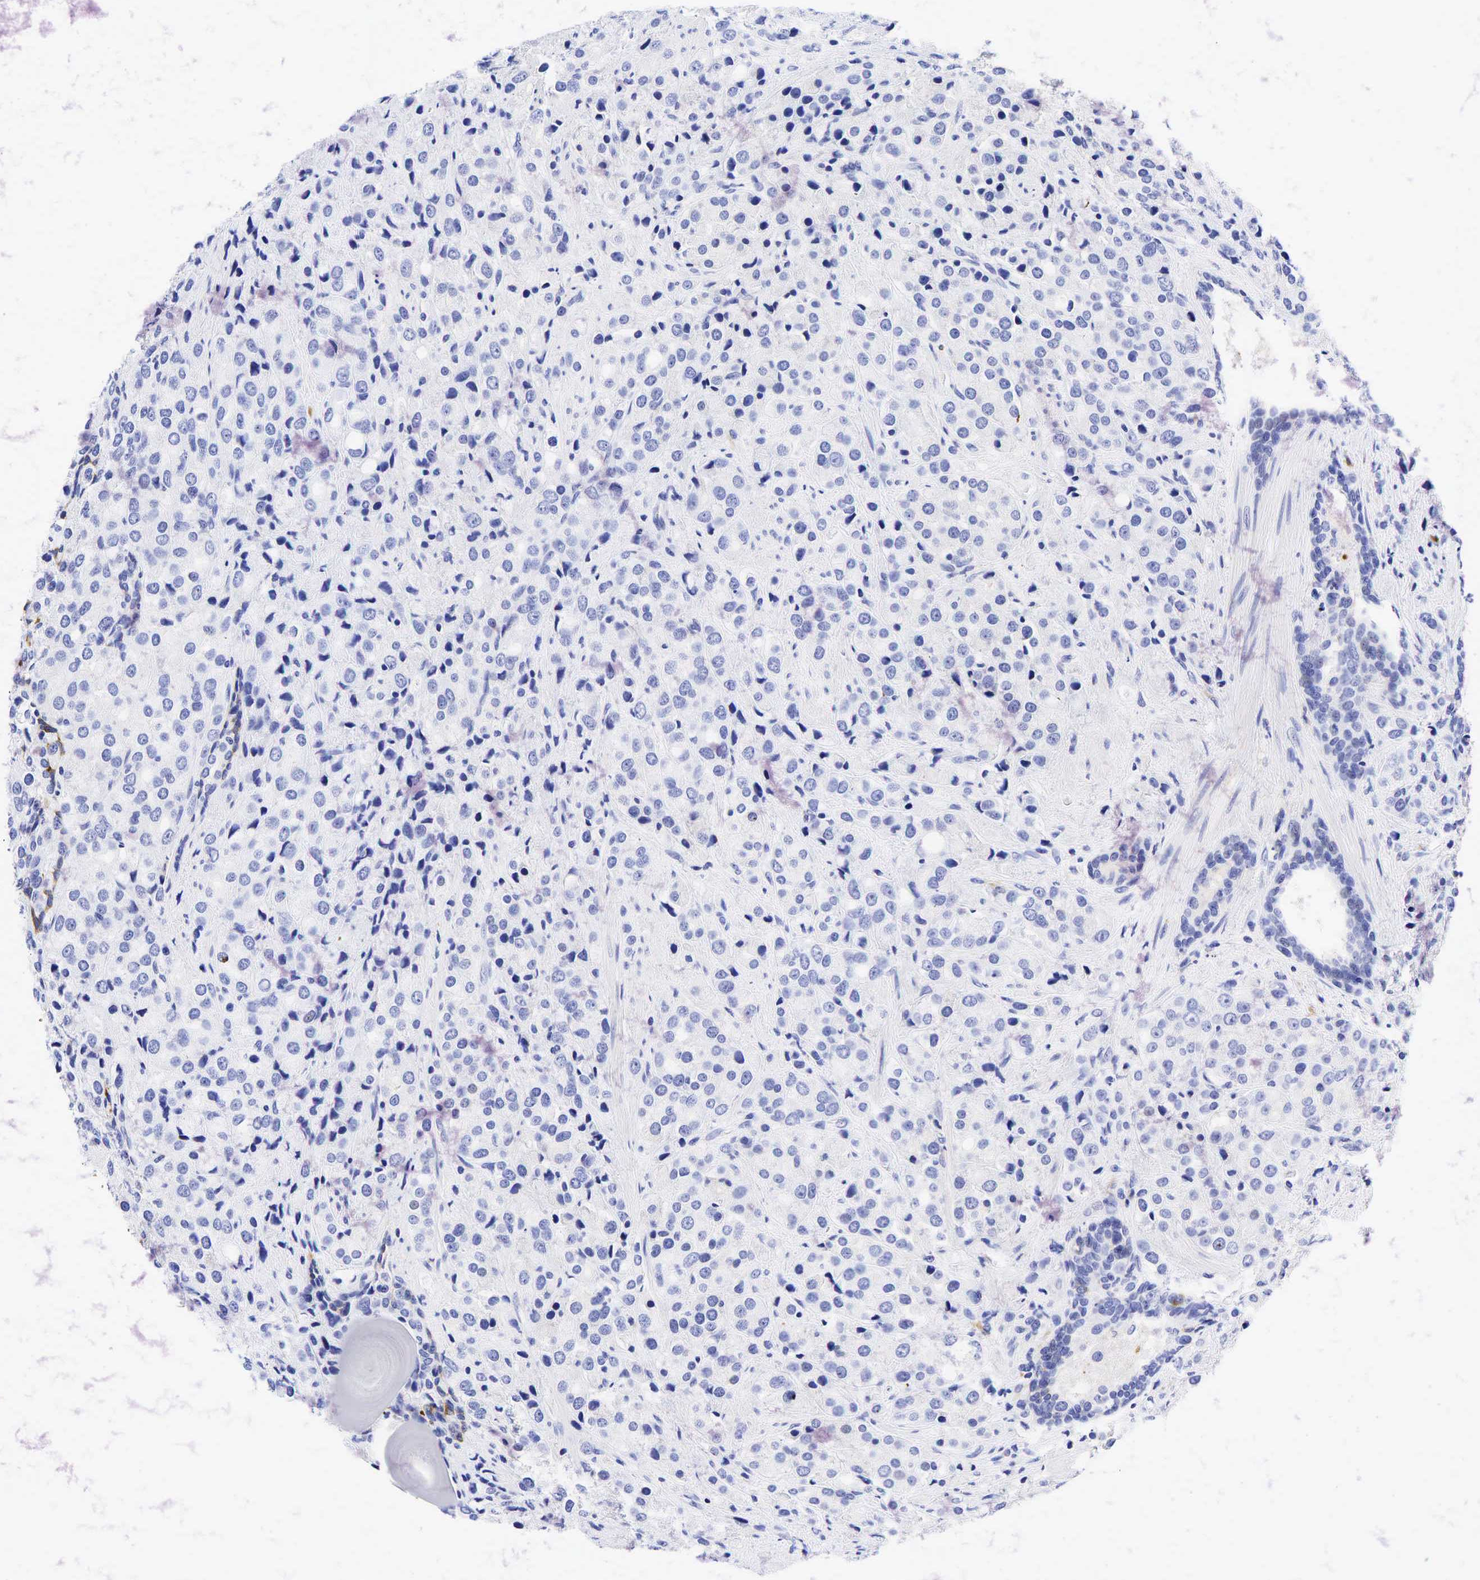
{"staining": {"intensity": "negative", "quantity": "none", "location": "none"}, "tissue": "prostate cancer", "cell_type": "Tumor cells", "image_type": "cancer", "snomed": [{"axis": "morphology", "description": "Adenocarcinoma, Medium grade"}, {"axis": "topography", "description": "Prostate"}], "caption": "Micrograph shows no protein expression in tumor cells of prostate medium-grade adenocarcinoma tissue.", "gene": "TNFRSF8", "patient": {"sex": "male", "age": 70}}